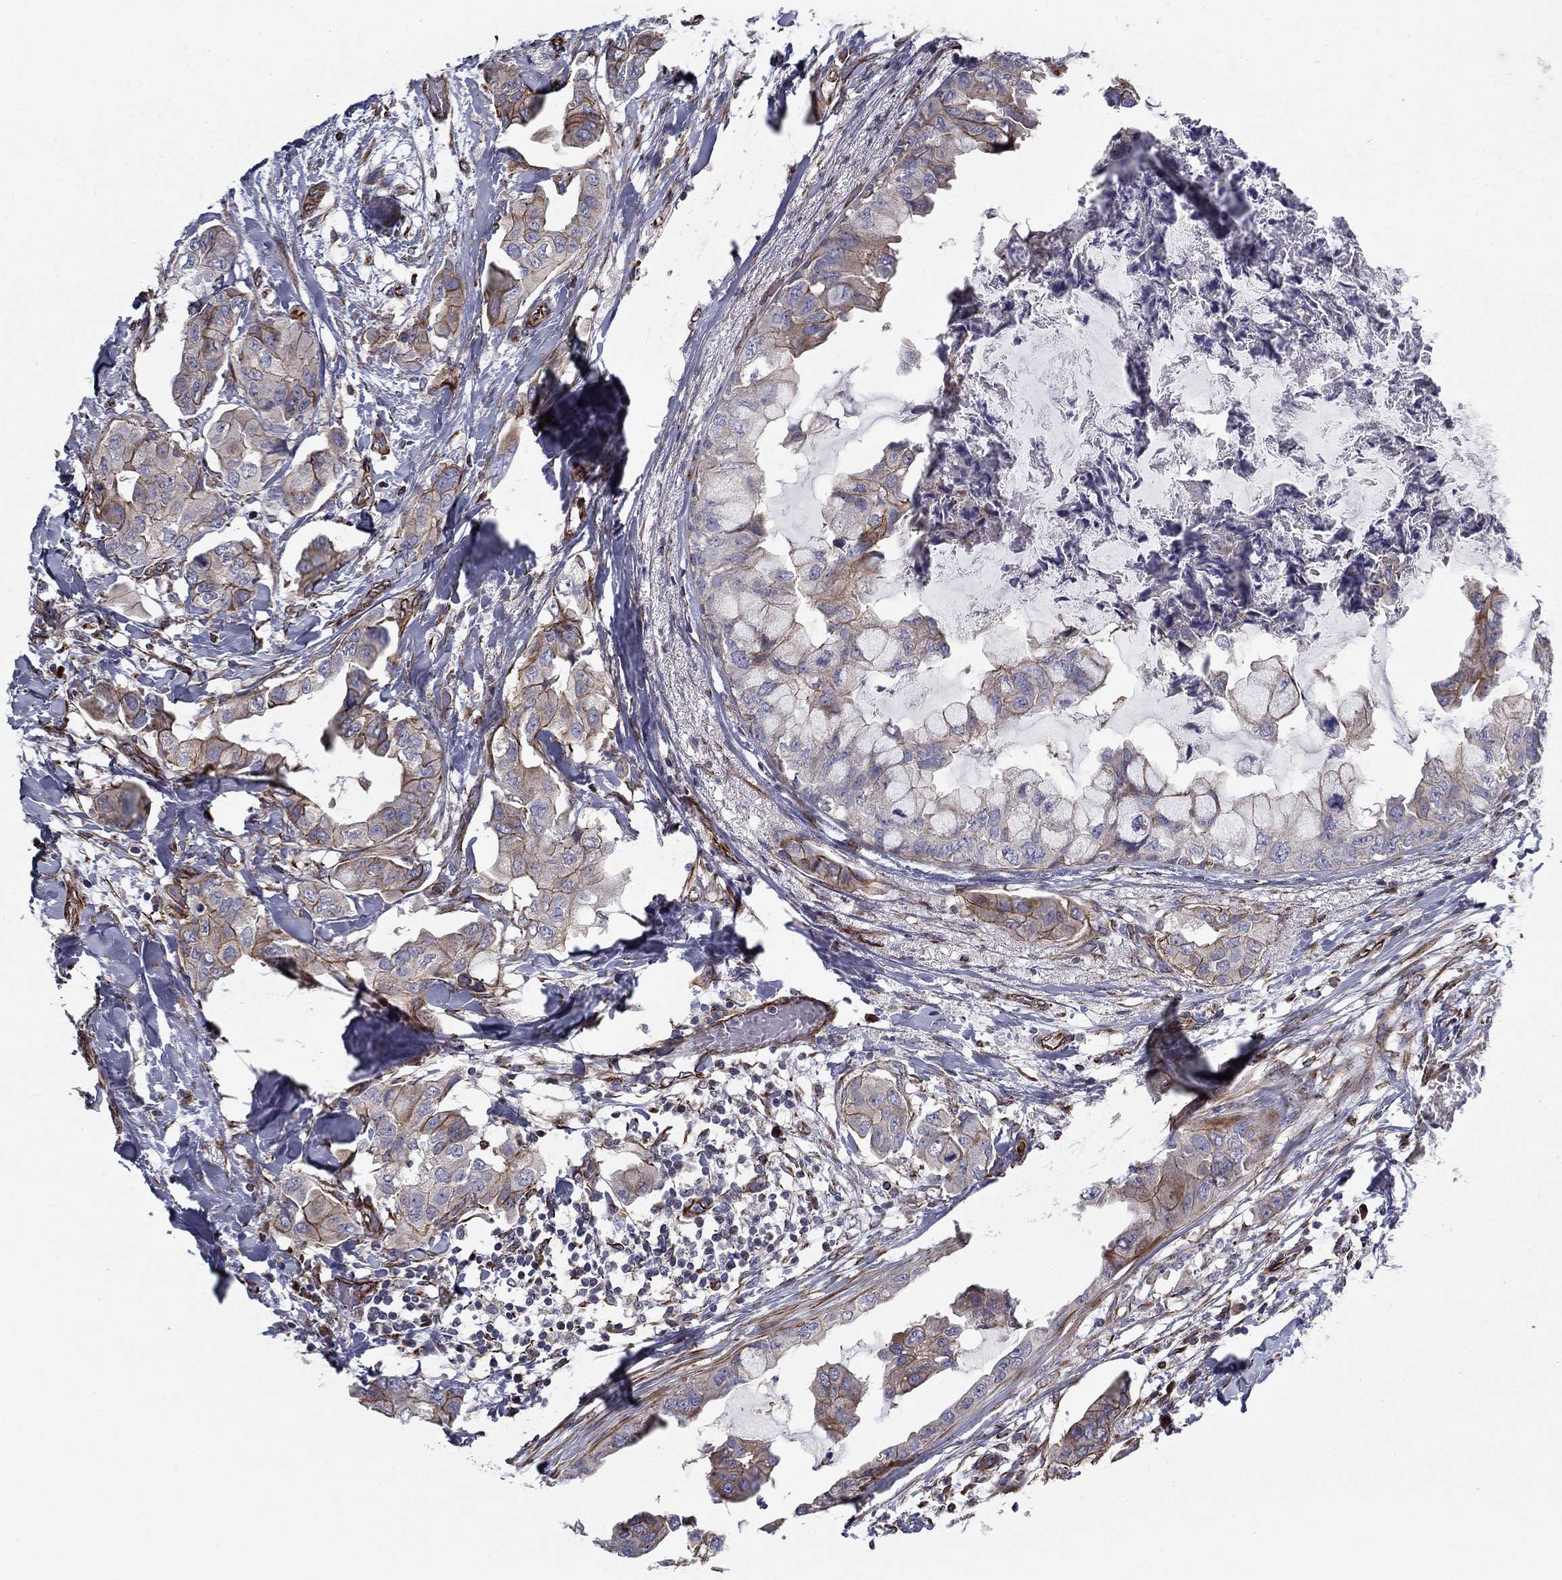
{"staining": {"intensity": "moderate", "quantity": "<25%", "location": "cytoplasmic/membranous"}, "tissue": "breast cancer", "cell_type": "Tumor cells", "image_type": "cancer", "snomed": [{"axis": "morphology", "description": "Normal tissue, NOS"}, {"axis": "morphology", "description": "Duct carcinoma"}, {"axis": "topography", "description": "Breast"}], "caption": "Immunohistochemistry staining of infiltrating ductal carcinoma (breast), which displays low levels of moderate cytoplasmic/membranous positivity in about <25% of tumor cells indicating moderate cytoplasmic/membranous protein staining. The staining was performed using DAB (3,3'-diaminobenzidine) (brown) for protein detection and nuclei were counterstained in hematoxylin (blue).", "gene": "CLSTN1", "patient": {"sex": "female", "age": 40}}